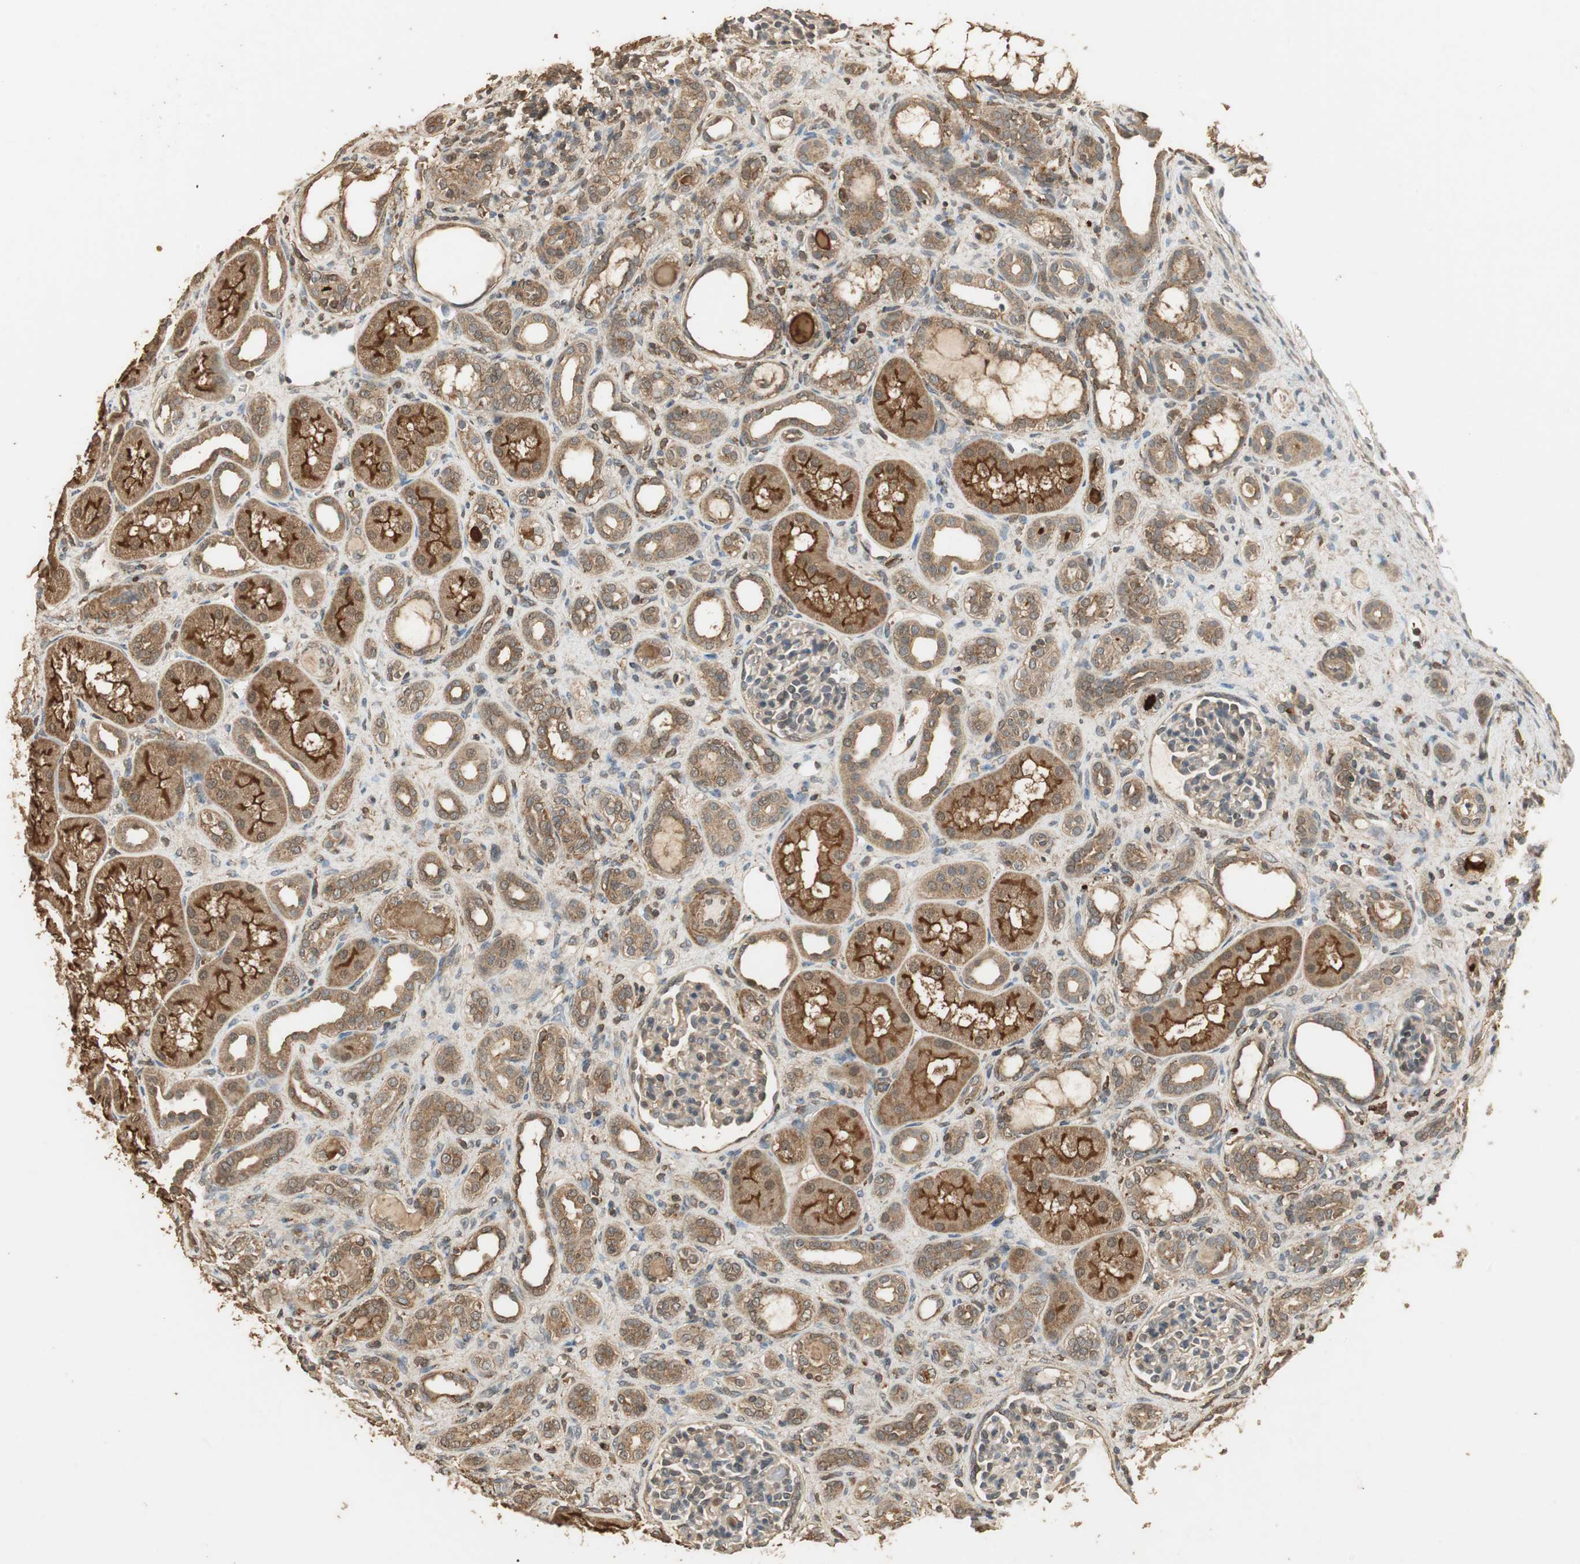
{"staining": {"intensity": "weak", "quantity": "<25%", "location": "cytoplasmic/membranous"}, "tissue": "kidney", "cell_type": "Cells in glomeruli", "image_type": "normal", "snomed": [{"axis": "morphology", "description": "Normal tissue, NOS"}, {"axis": "topography", "description": "Kidney"}], "caption": "Immunohistochemical staining of benign human kidney reveals no significant positivity in cells in glomeruli. The staining is performed using DAB brown chromogen with nuclei counter-stained in using hematoxylin.", "gene": "USP2", "patient": {"sex": "male", "age": 7}}